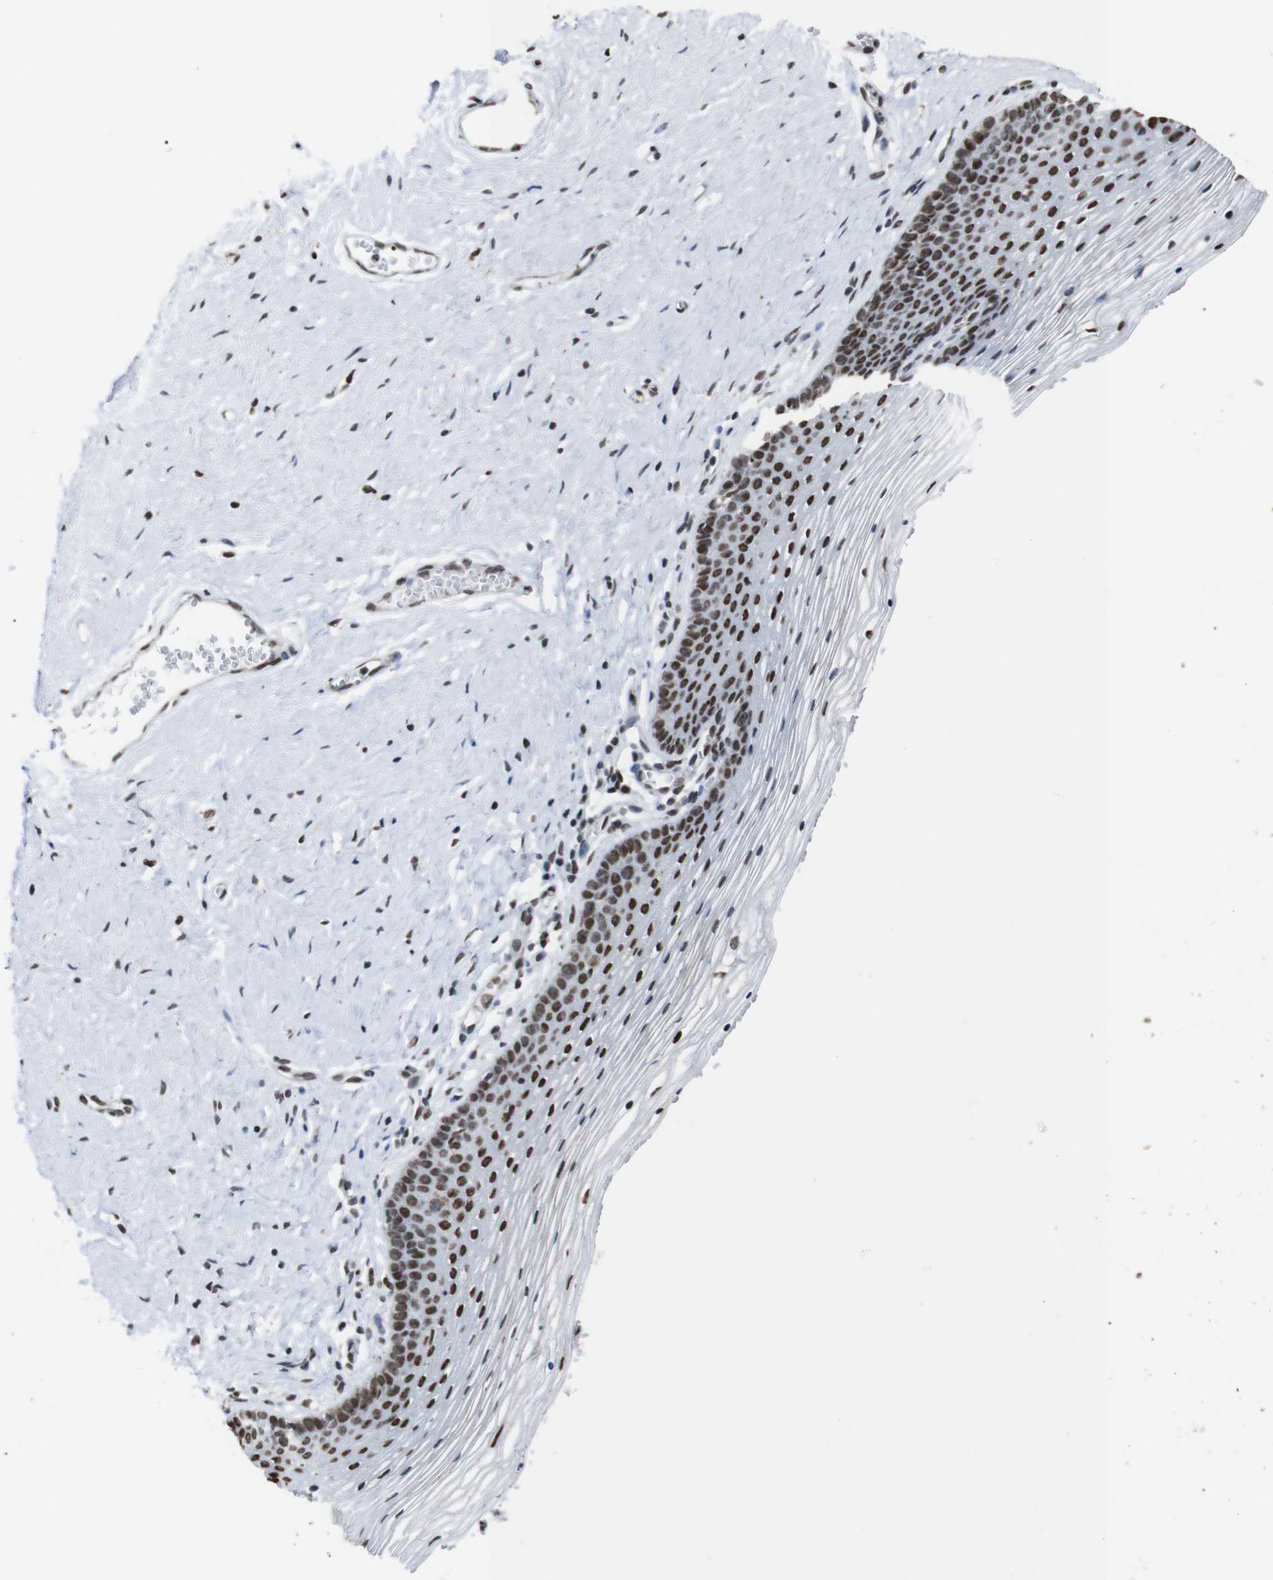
{"staining": {"intensity": "strong", "quantity": ">75%", "location": "nuclear"}, "tissue": "vagina", "cell_type": "Squamous epithelial cells", "image_type": "normal", "snomed": [{"axis": "morphology", "description": "Normal tissue, NOS"}, {"axis": "topography", "description": "Vagina"}], "caption": "Brown immunohistochemical staining in benign human vagina reveals strong nuclear expression in approximately >75% of squamous epithelial cells.", "gene": "ROMO1", "patient": {"sex": "female", "age": 32}}